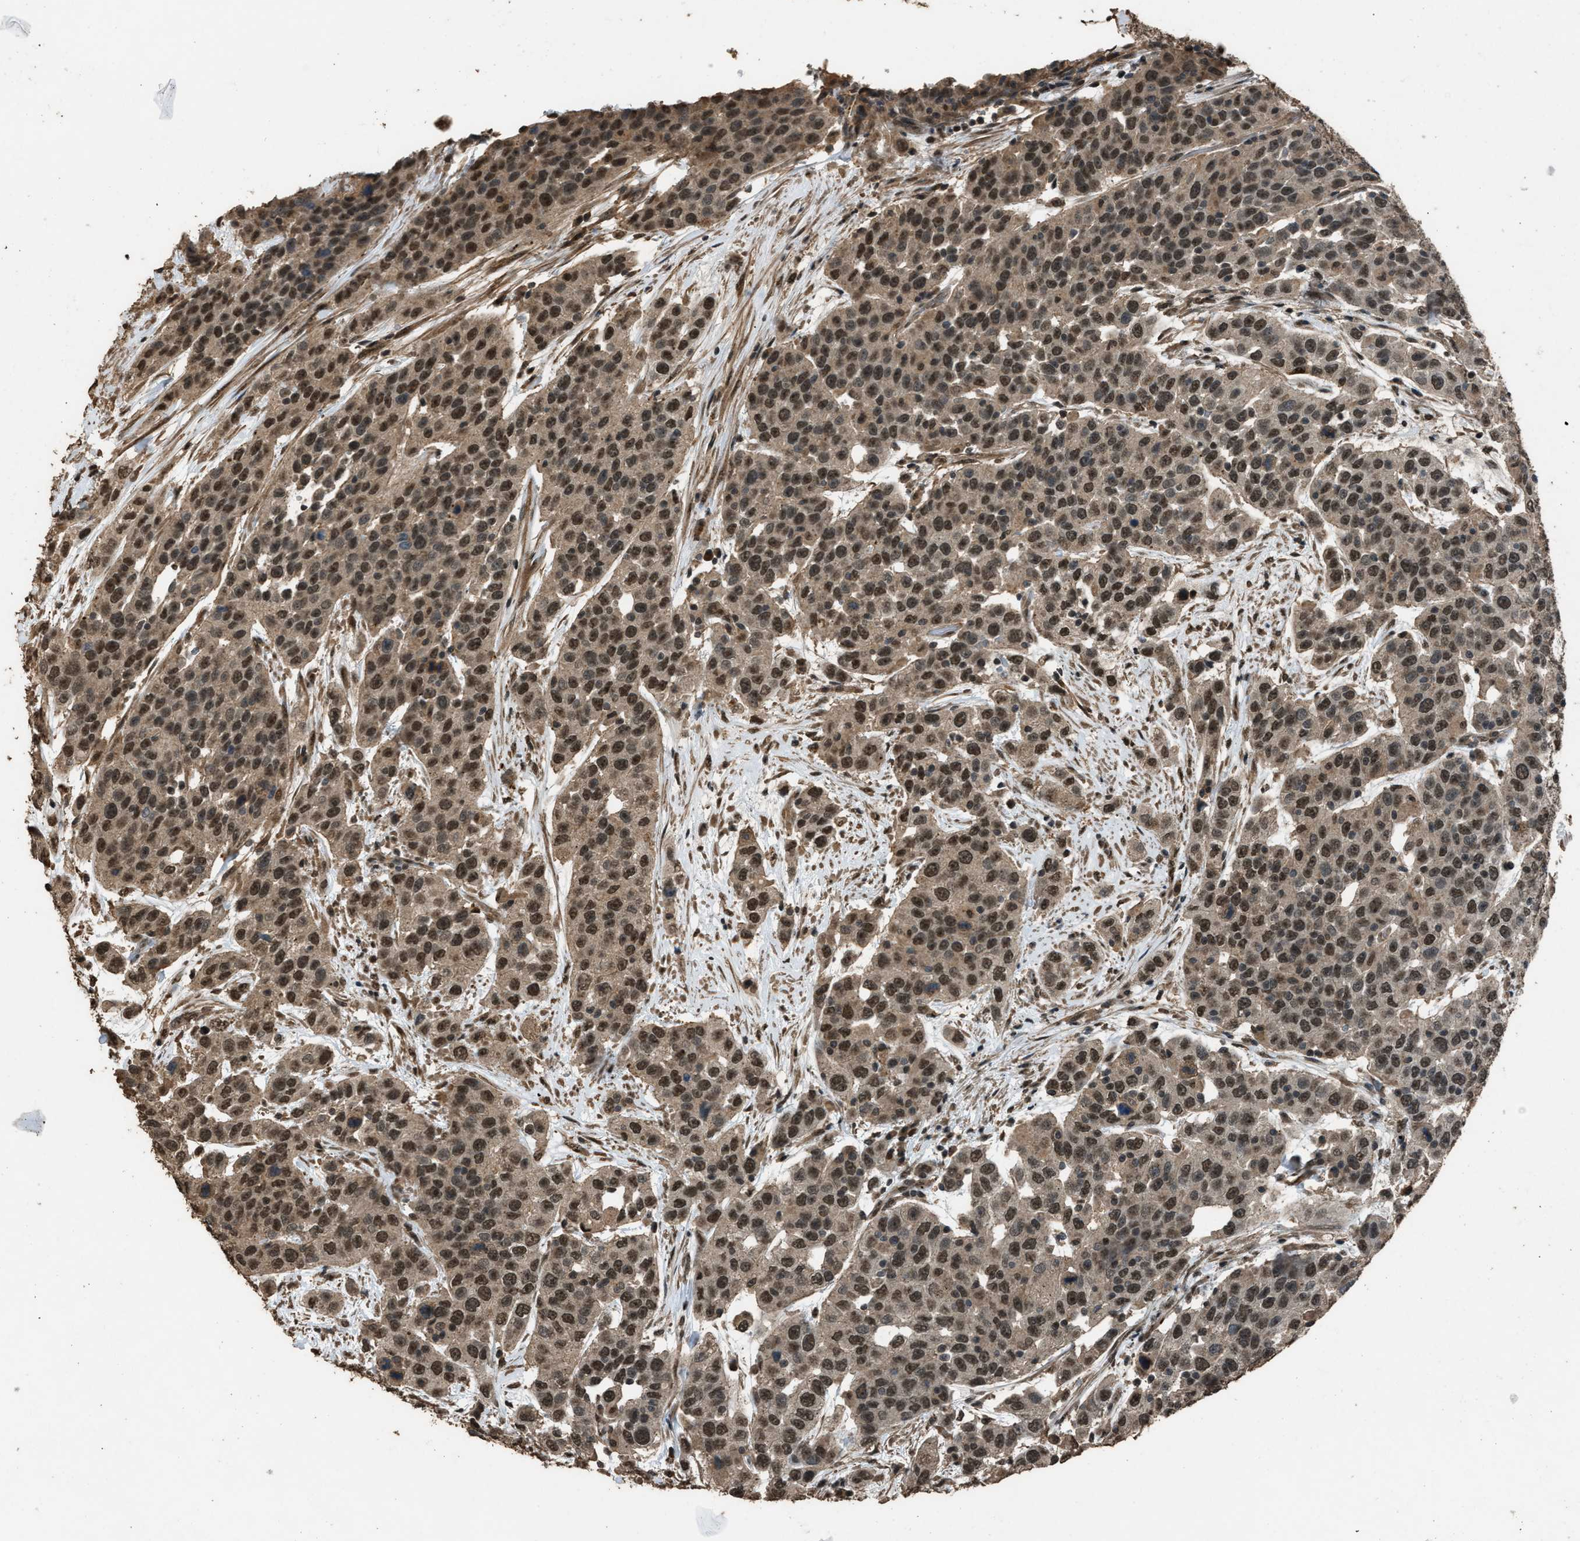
{"staining": {"intensity": "strong", "quantity": ">75%", "location": "cytoplasmic/membranous,nuclear"}, "tissue": "urothelial cancer", "cell_type": "Tumor cells", "image_type": "cancer", "snomed": [{"axis": "morphology", "description": "Urothelial carcinoma, High grade"}, {"axis": "topography", "description": "Urinary bladder"}], "caption": "IHC image of human urothelial cancer stained for a protein (brown), which shows high levels of strong cytoplasmic/membranous and nuclear staining in approximately >75% of tumor cells.", "gene": "SERTAD2", "patient": {"sex": "female", "age": 80}}